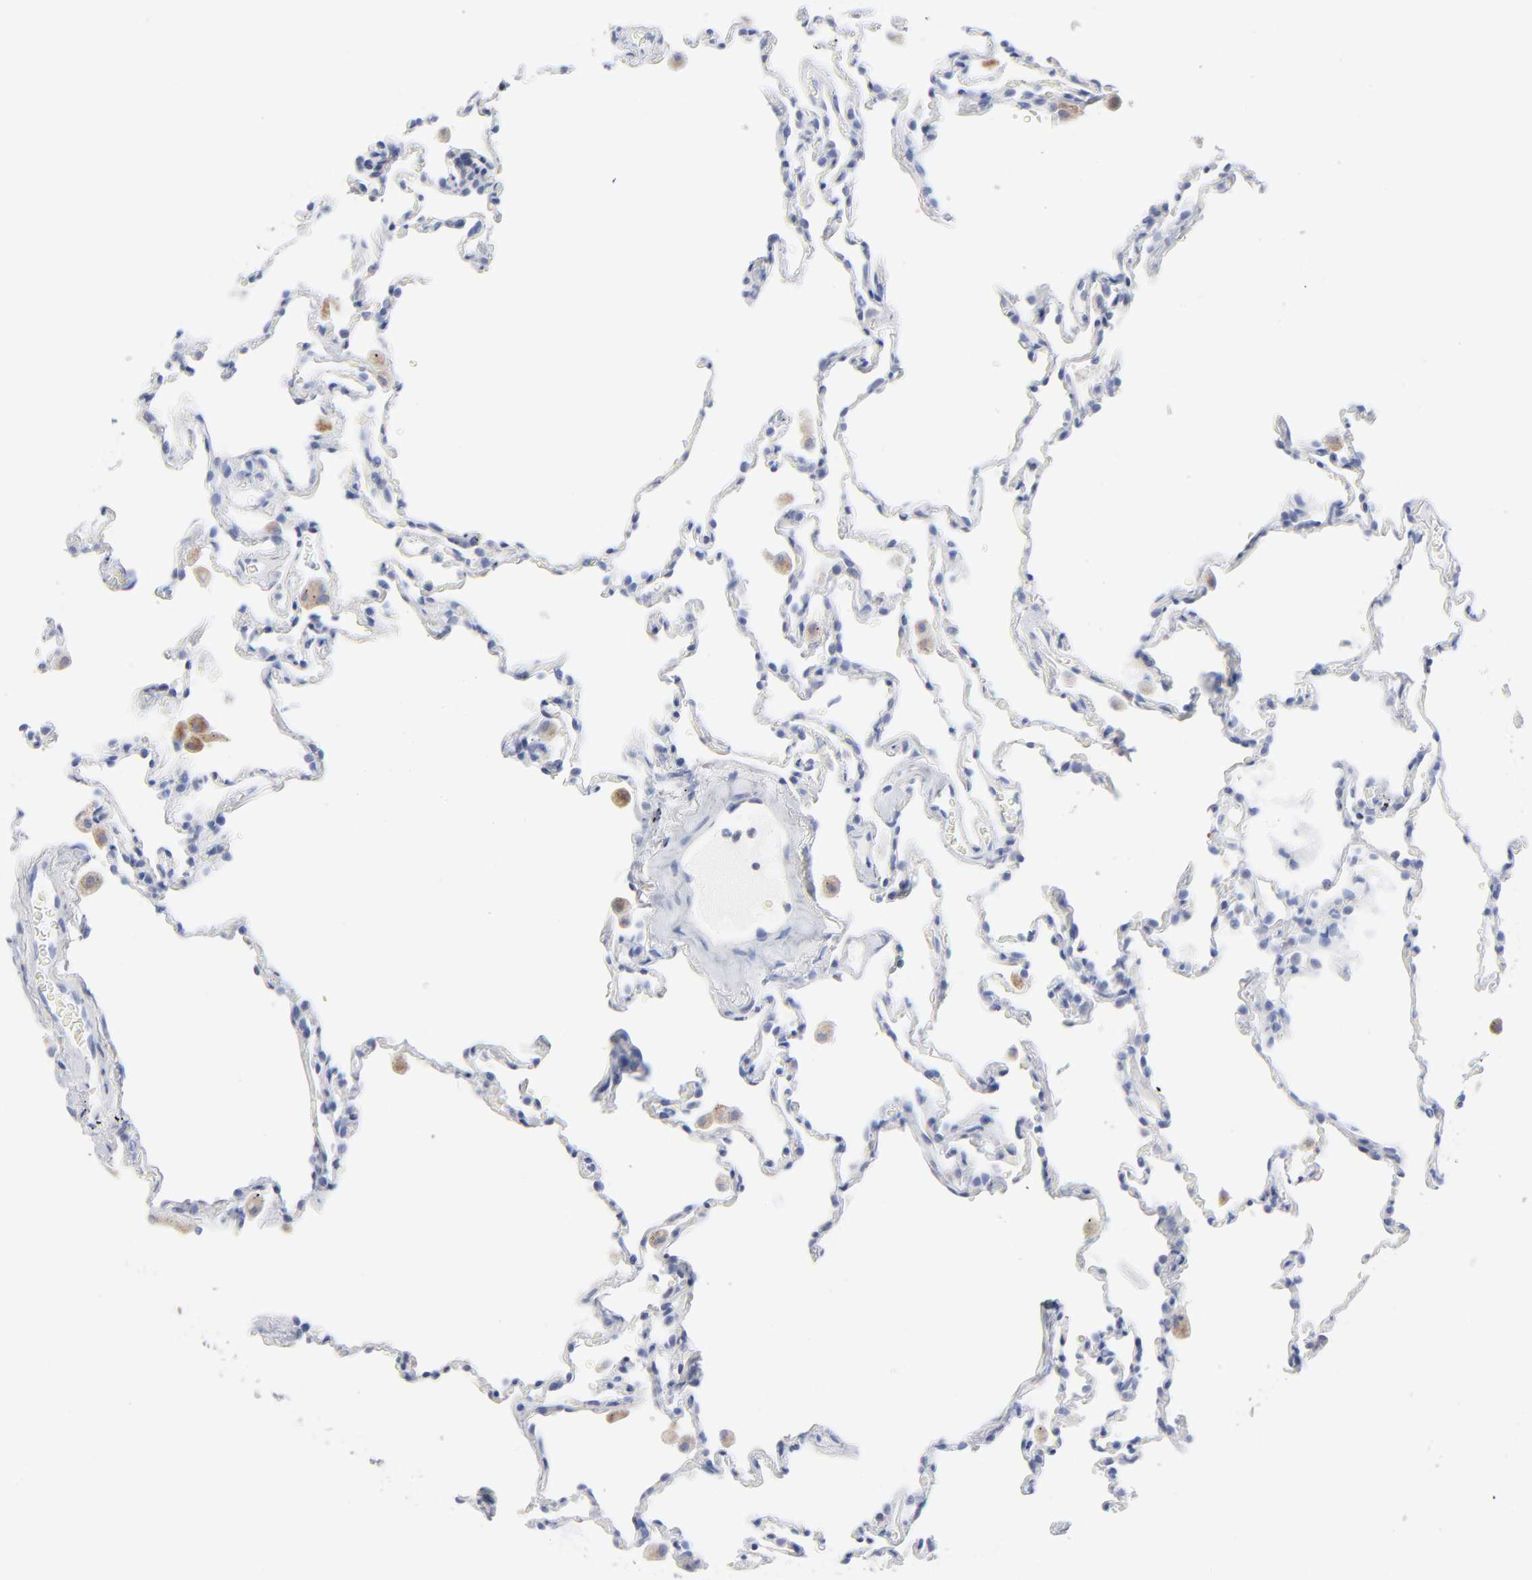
{"staining": {"intensity": "negative", "quantity": "none", "location": "none"}, "tissue": "lung", "cell_type": "Alveolar cells", "image_type": "normal", "snomed": [{"axis": "morphology", "description": "Normal tissue, NOS"}, {"axis": "morphology", "description": "Soft tissue tumor metastatic"}, {"axis": "topography", "description": "Lung"}], "caption": "DAB (3,3'-diaminobenzidine) immunohistochemical staining of normal human lung exhibits no significant positivity in alveolar cells. (DAB immunohistochemistry, high magnification).", "gene": "CHCHD10", "patient": {"sex": "male", "age": 59}}